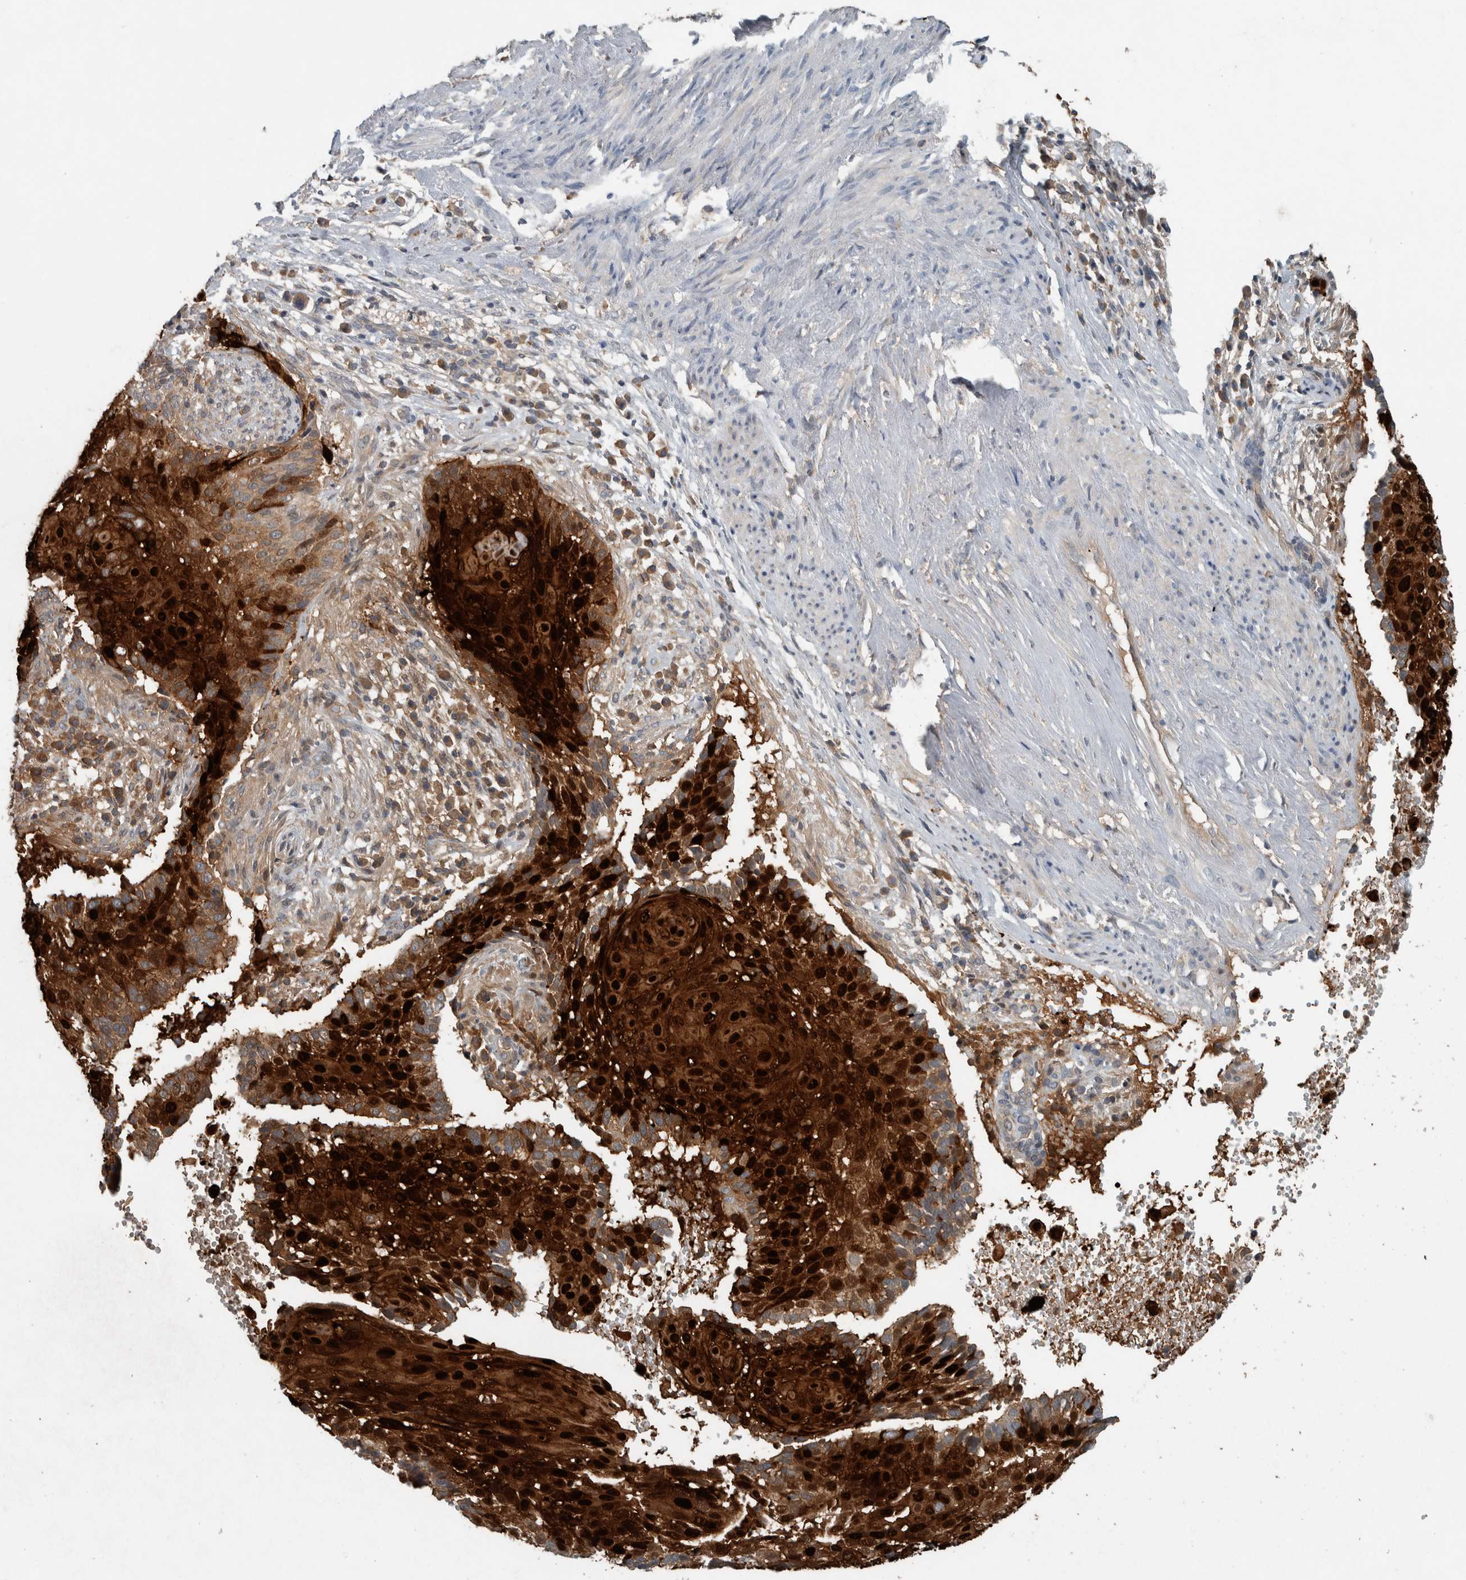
{"staining": {"intensity": "strong", "quantity": "25%-75%", "location": "cytoplasmic/membranous,nuclear"}, "tissue": "cervical cancer", "cell_type": "Tumor cells", "image_type": "cancer", "snomed": [{"axis": "morphology", "description": "Squamous cell carcinoma, NOS"}, {"axis": "topography", "description": "Cervix"}], "caption": "About 25%-75% of tumor cells in human cervical cancer exhibit strong cytoplasmic/membranous and nuclear protein positivity as visualized by brown immunohistochemical staining.", "gene": "KNTC1", "patient": {"sex": "female", "age": 74}}